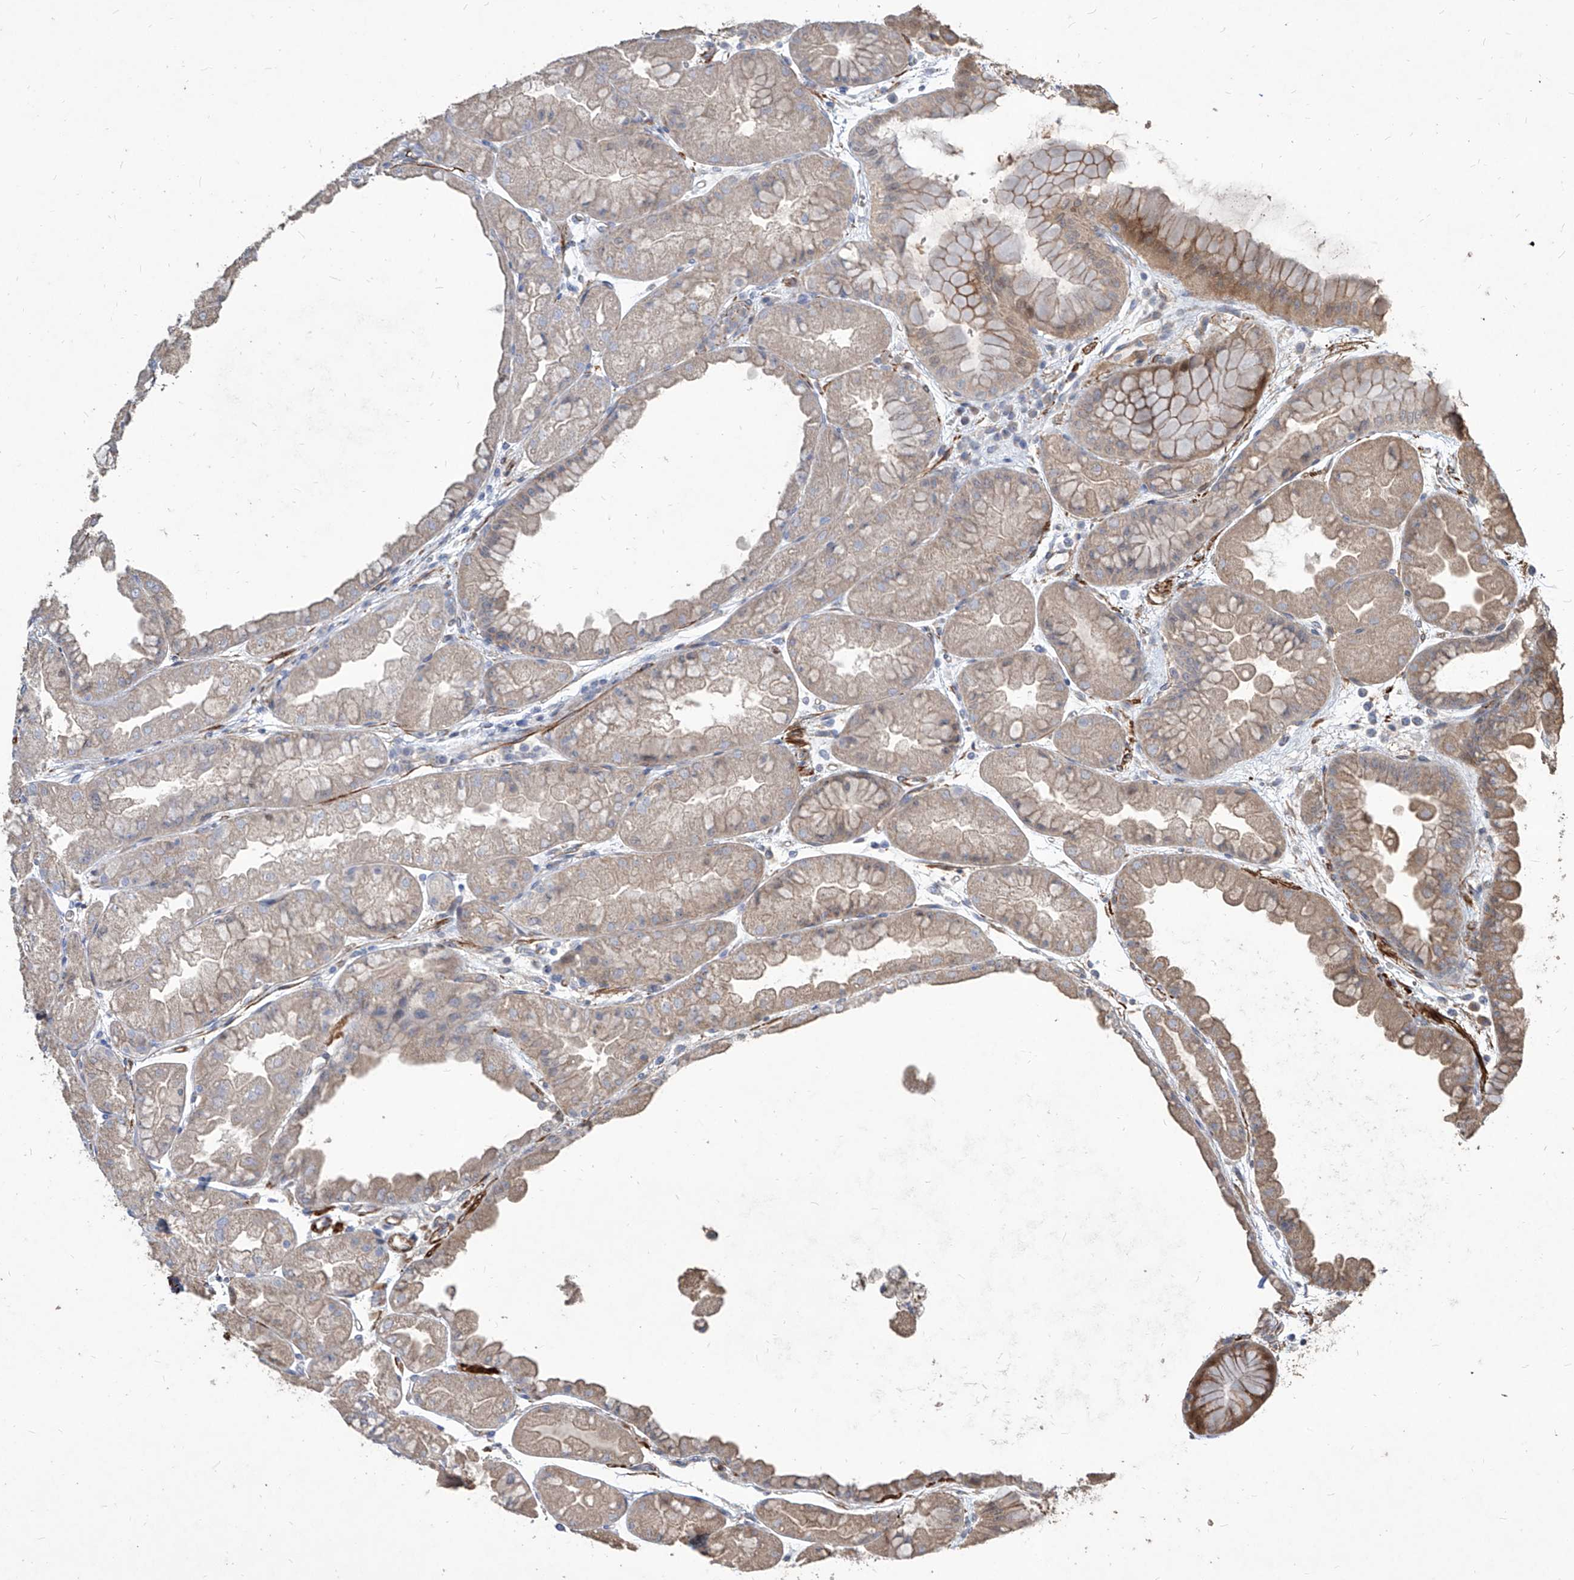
{"staining": {"intensity": "moderate", "quantity": "25%-75%", "location": "cytoplasmic/membranous"}, "tissue": "stomach", "cell_type": "Glandular cells", "image_type": "normal", "snomed": [{"axis": "morphology", "description": "Normal tissue, NOS"}, {"axis": "topography", "description": "Stomach, upper"}], "caption": "This histopathology image displays immunohistochemistry (IHC) staining of benign stomach, with medium moderate cytoplasmic/membranous expression in approximately 25%-75% of glandular cells.", "gene": "FAM83B", "patient": {"sex": "male", "age": 47}}